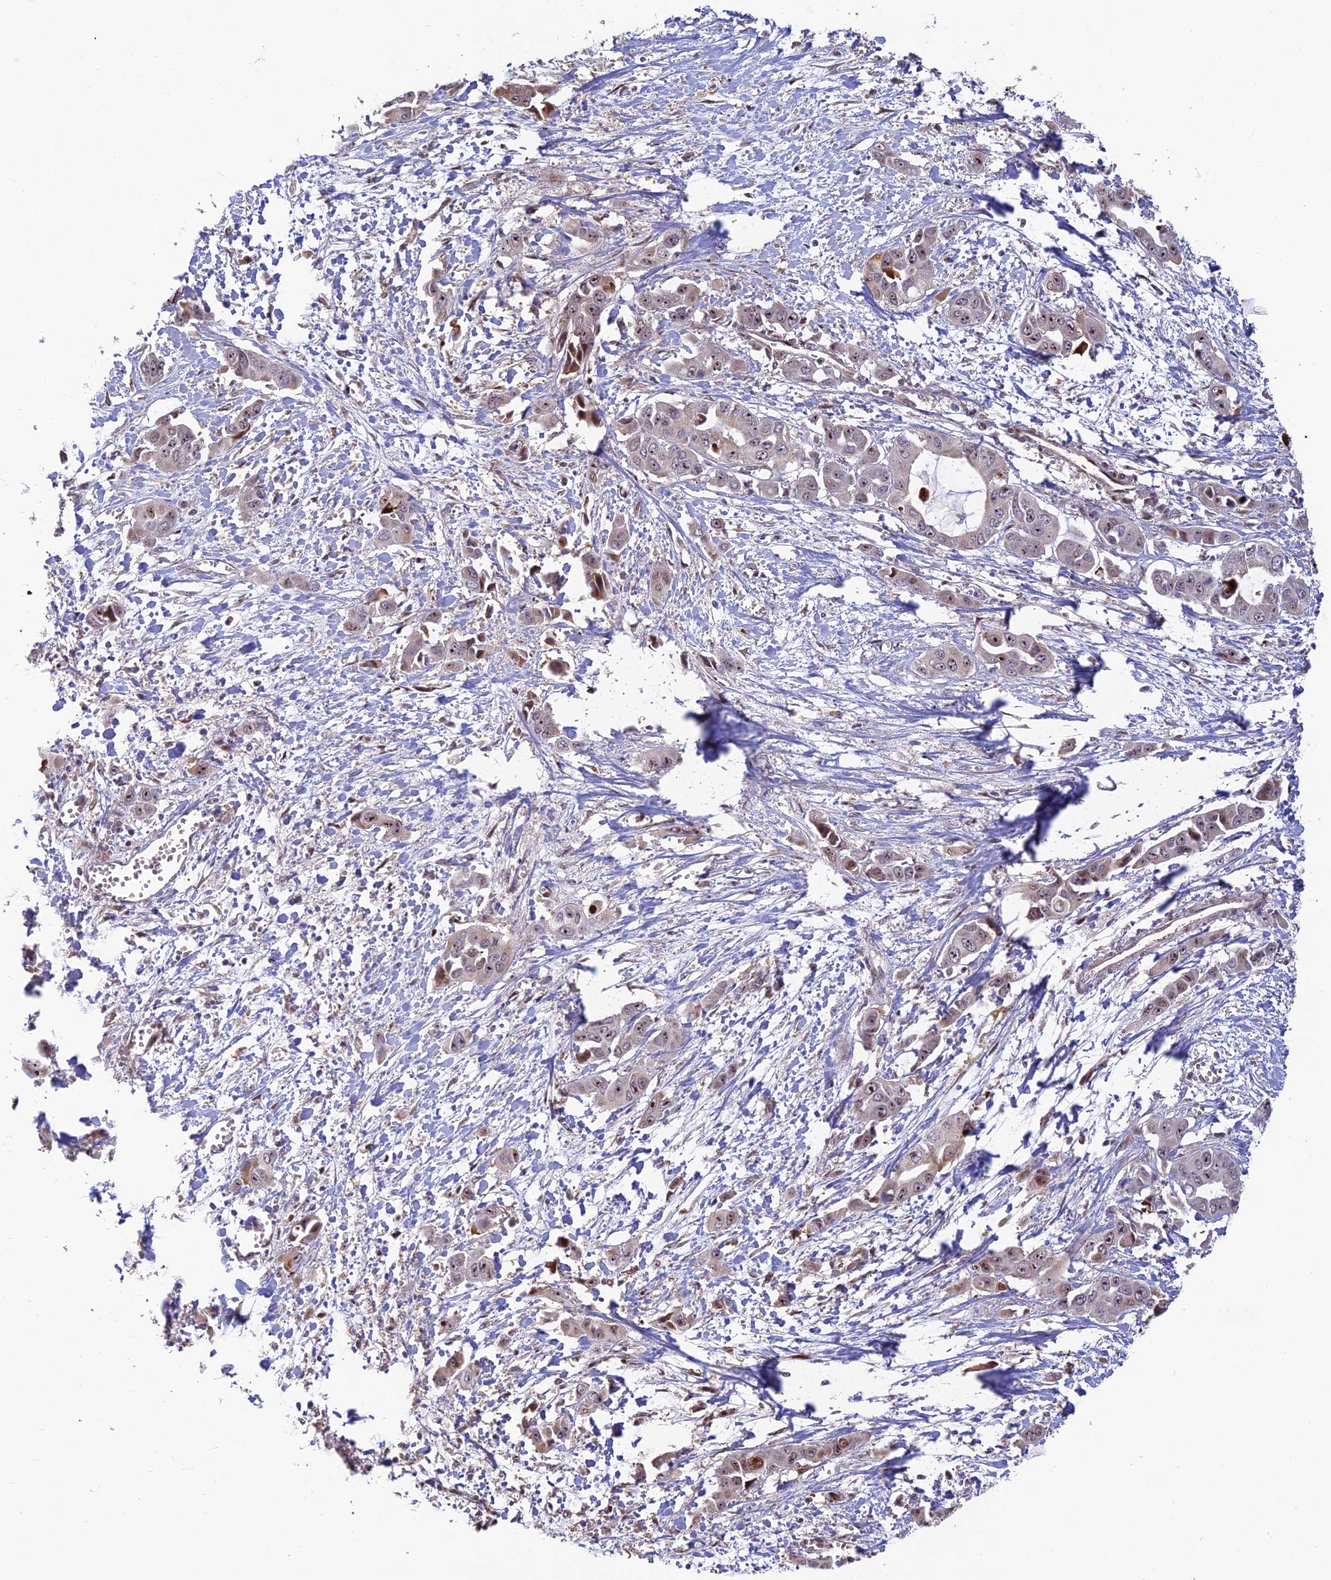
{"staining": {"intensity": "moderate", "quantity": "<25%", "location": "cytoplasmic/membranous,nuclear"}, "tissue": "liver cancer", "cell_type": "Tumor cells", "image_type": "cancer", "snomed": [{"axis": "morphology", "description": "Cholangiocarcinoma"}, {"axis": "topography", "description": "Liver"}], "caption": "Liver cancer stained for a protein (brown) shows moderate cytoplasmic/membranous and nuclear positive staining in approximately <25% of tumor cells.", "gene": "UFSP2", "patient": {"sex": "female", "age": 52}}